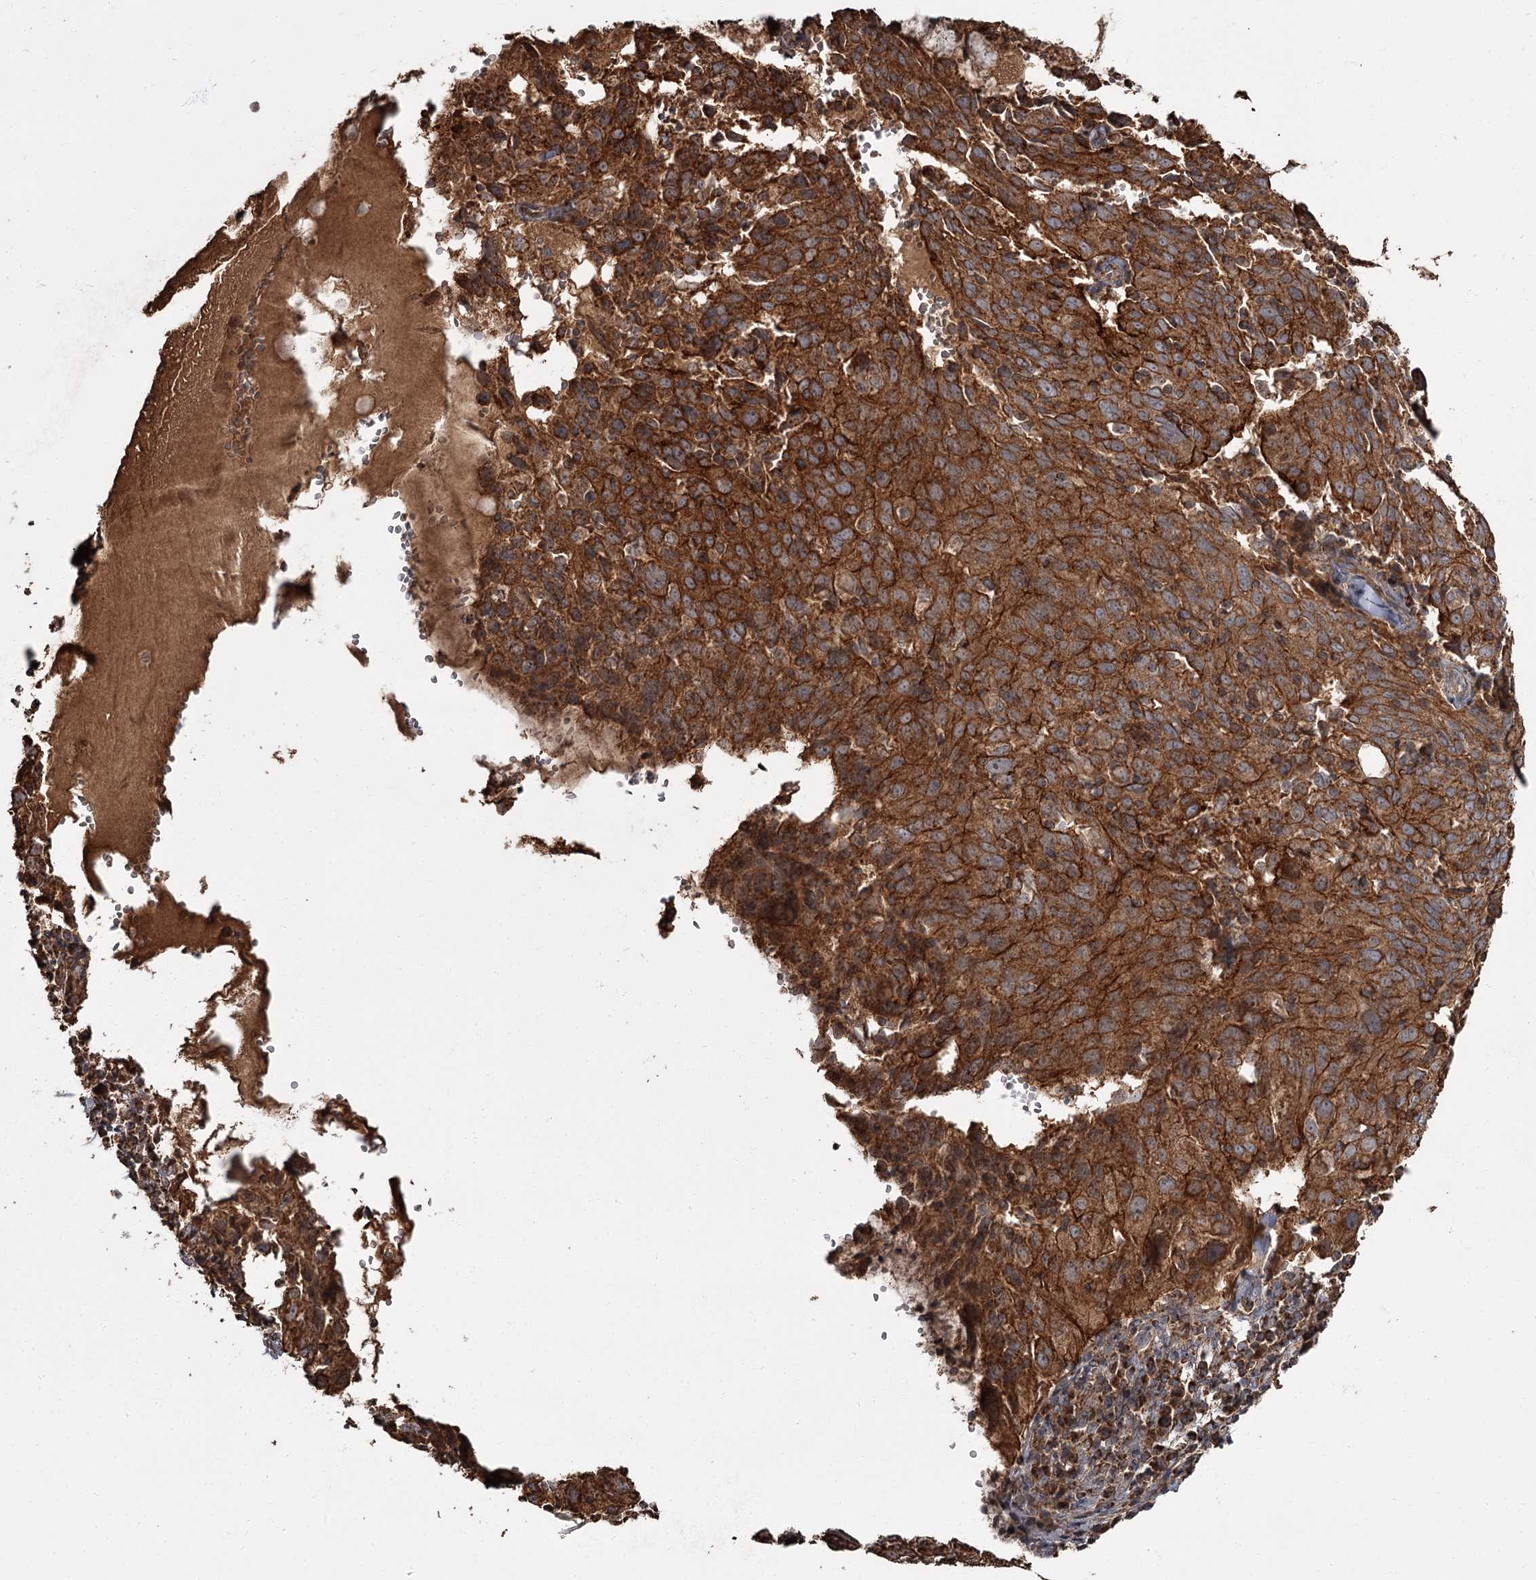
{"staining": {"intensity": "strong", "quantity": ">75%", "location": "cytoplasmic/membranous"}, "tissue": "cervical cancer", "cell_type": "Tumor cells", "image_type": "cancer", "snomed": [{"axis": "morphology", "description": "Squamous cell carcinoma, NOS"}, {"axis": "topography", "description": "Cervix"}], "caption": "This image shows IHC staining of human cervical cancer, with high strong cytoplasmic/membranous positivity in about >75% of tumor cells.", "gene": "THAP9", "patient": {"sex": "female", "age": 31}}